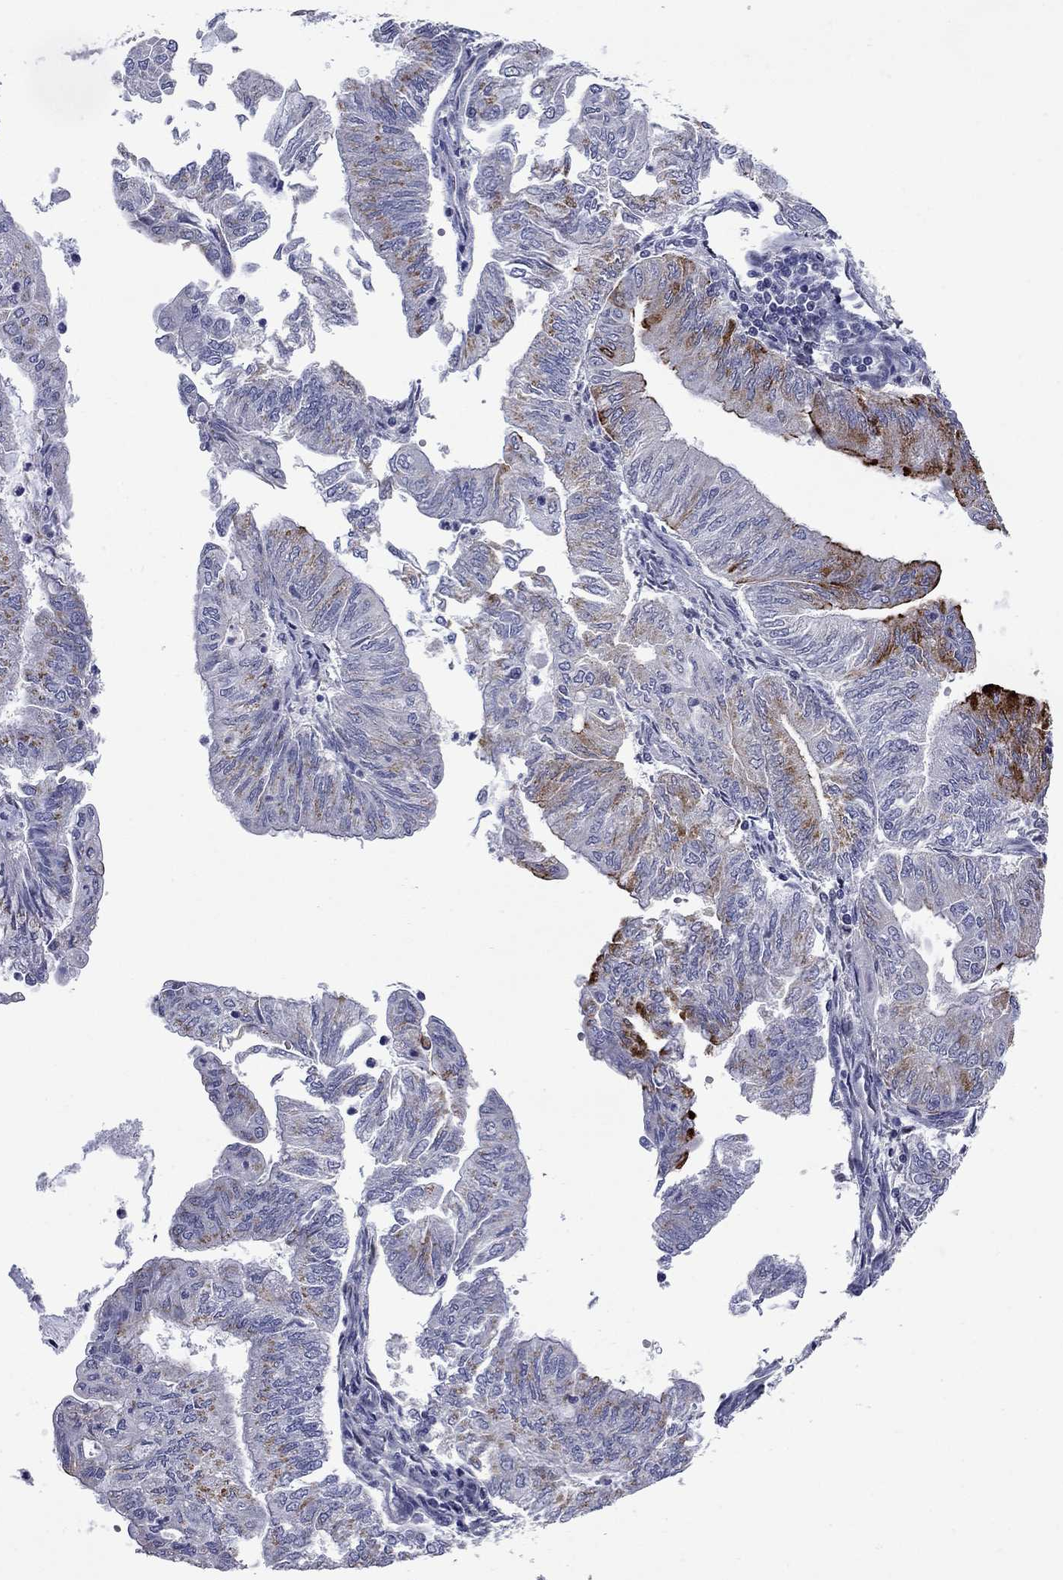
{"staining": {"intensity": "strong", "quantity": "<25%", "location": "cytoplasmic/membranous"}, "tissue": "endometrial cancer", "cell_type": "Tumor cells", "image_type": "cancer", "snomed": [{"axis": "morphology", "description": "Adenocarcinoma, NOS"}, {"axis": "topography", "description": "Endometrium"}], "caption": "A high-resolution histopathology image shows IHC staining of endometrial adenocarcinoma, which shows strong cytoplasmic/membranous positivity in about <25% of tumor cells.", "gene": "HTR4", "patient": {"sex": "female", "age": 59}}